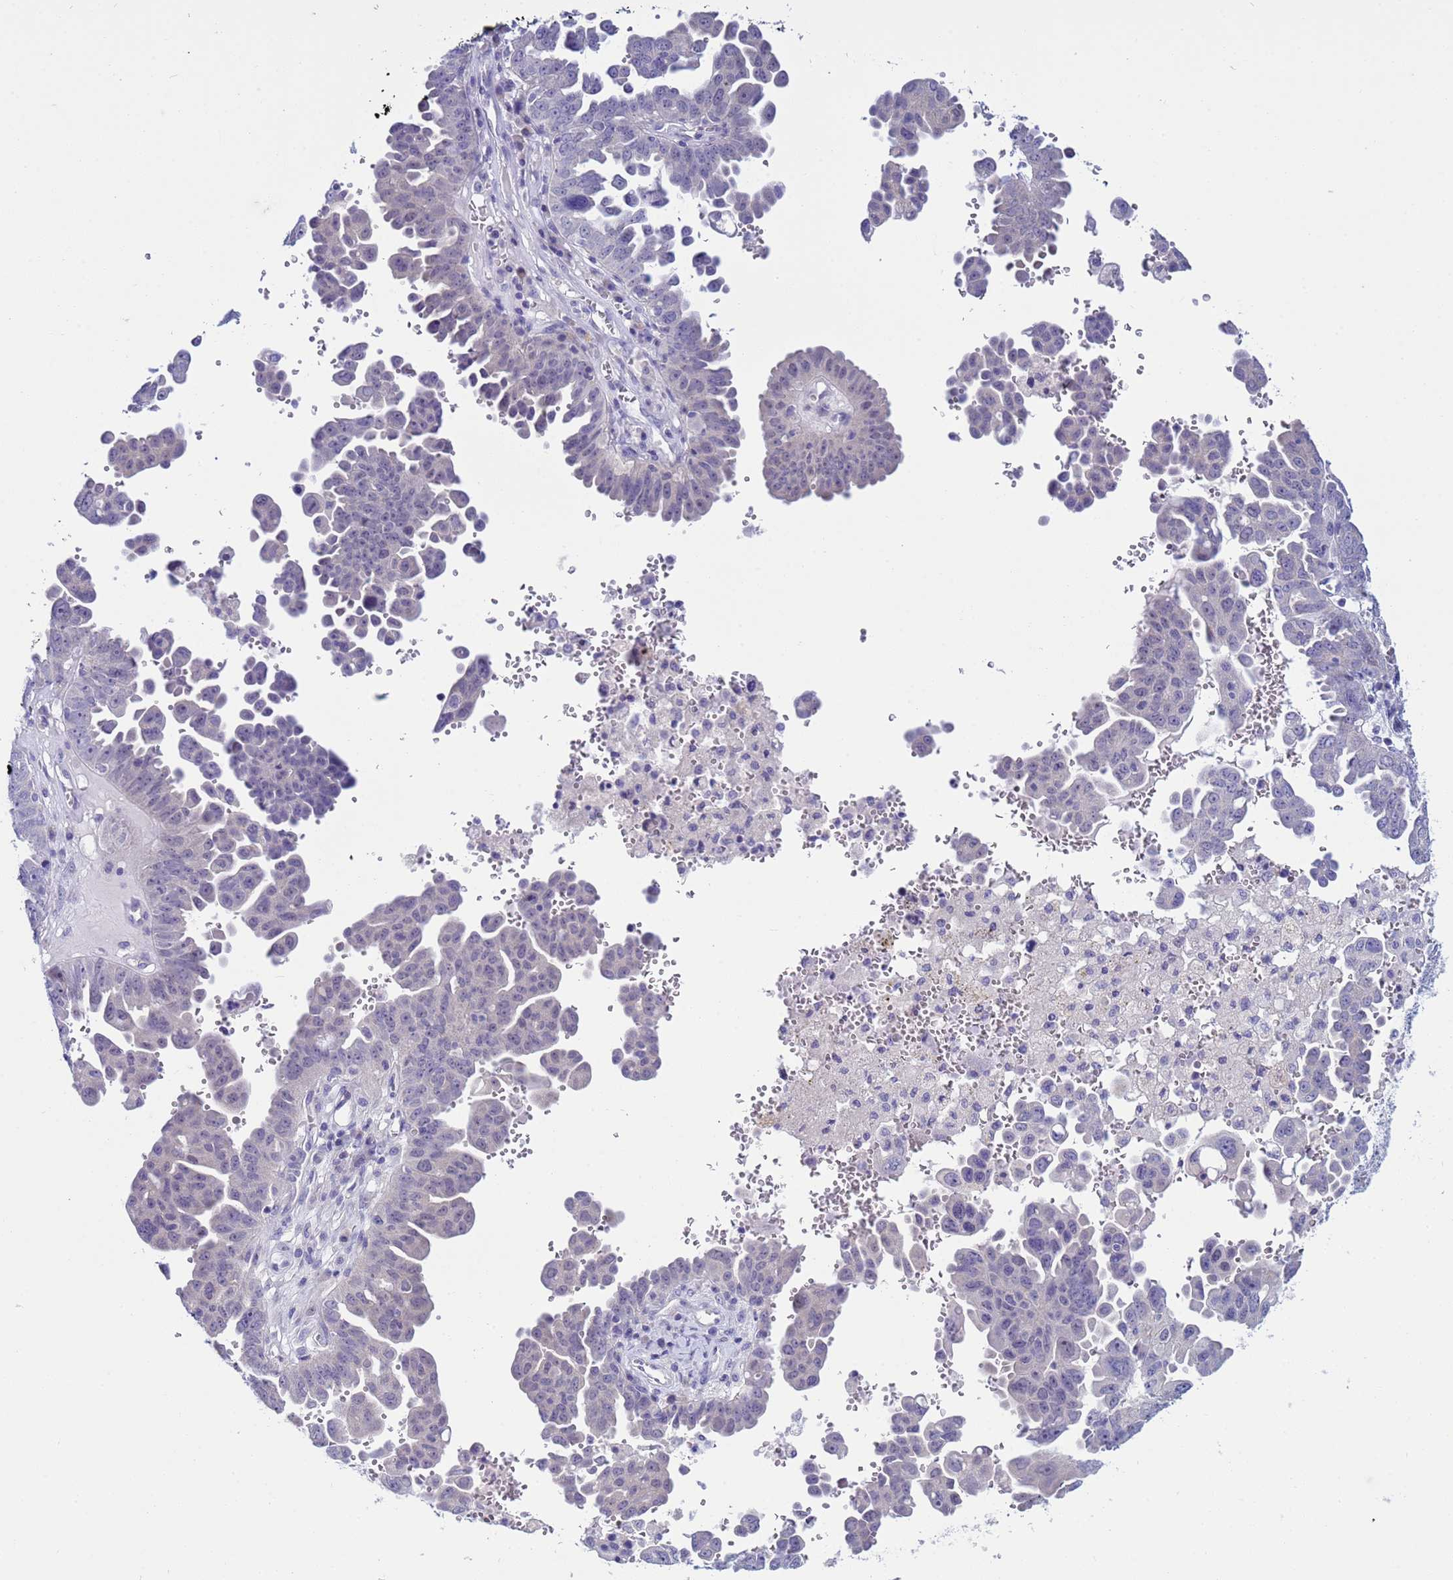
{"staining": {"intensity": "negative", "quantity": "none", "location": "none"}, "tissue": "ovarian cancer", "cell_type": "Tumor cells", "image_type": "cancer", "snomed": [{"axis": "morphology", "description": "Carcinoma, endometroid"}, {"axis": "topography", "description": "Ovary"}], "caption": "IHC image of ovarian endometroid carcinoma stained for a protein (brown), which exhibits no positivity in tumor cells.", "gene": "IGSF11", "patient": {"sex": "female", "age": 62}}